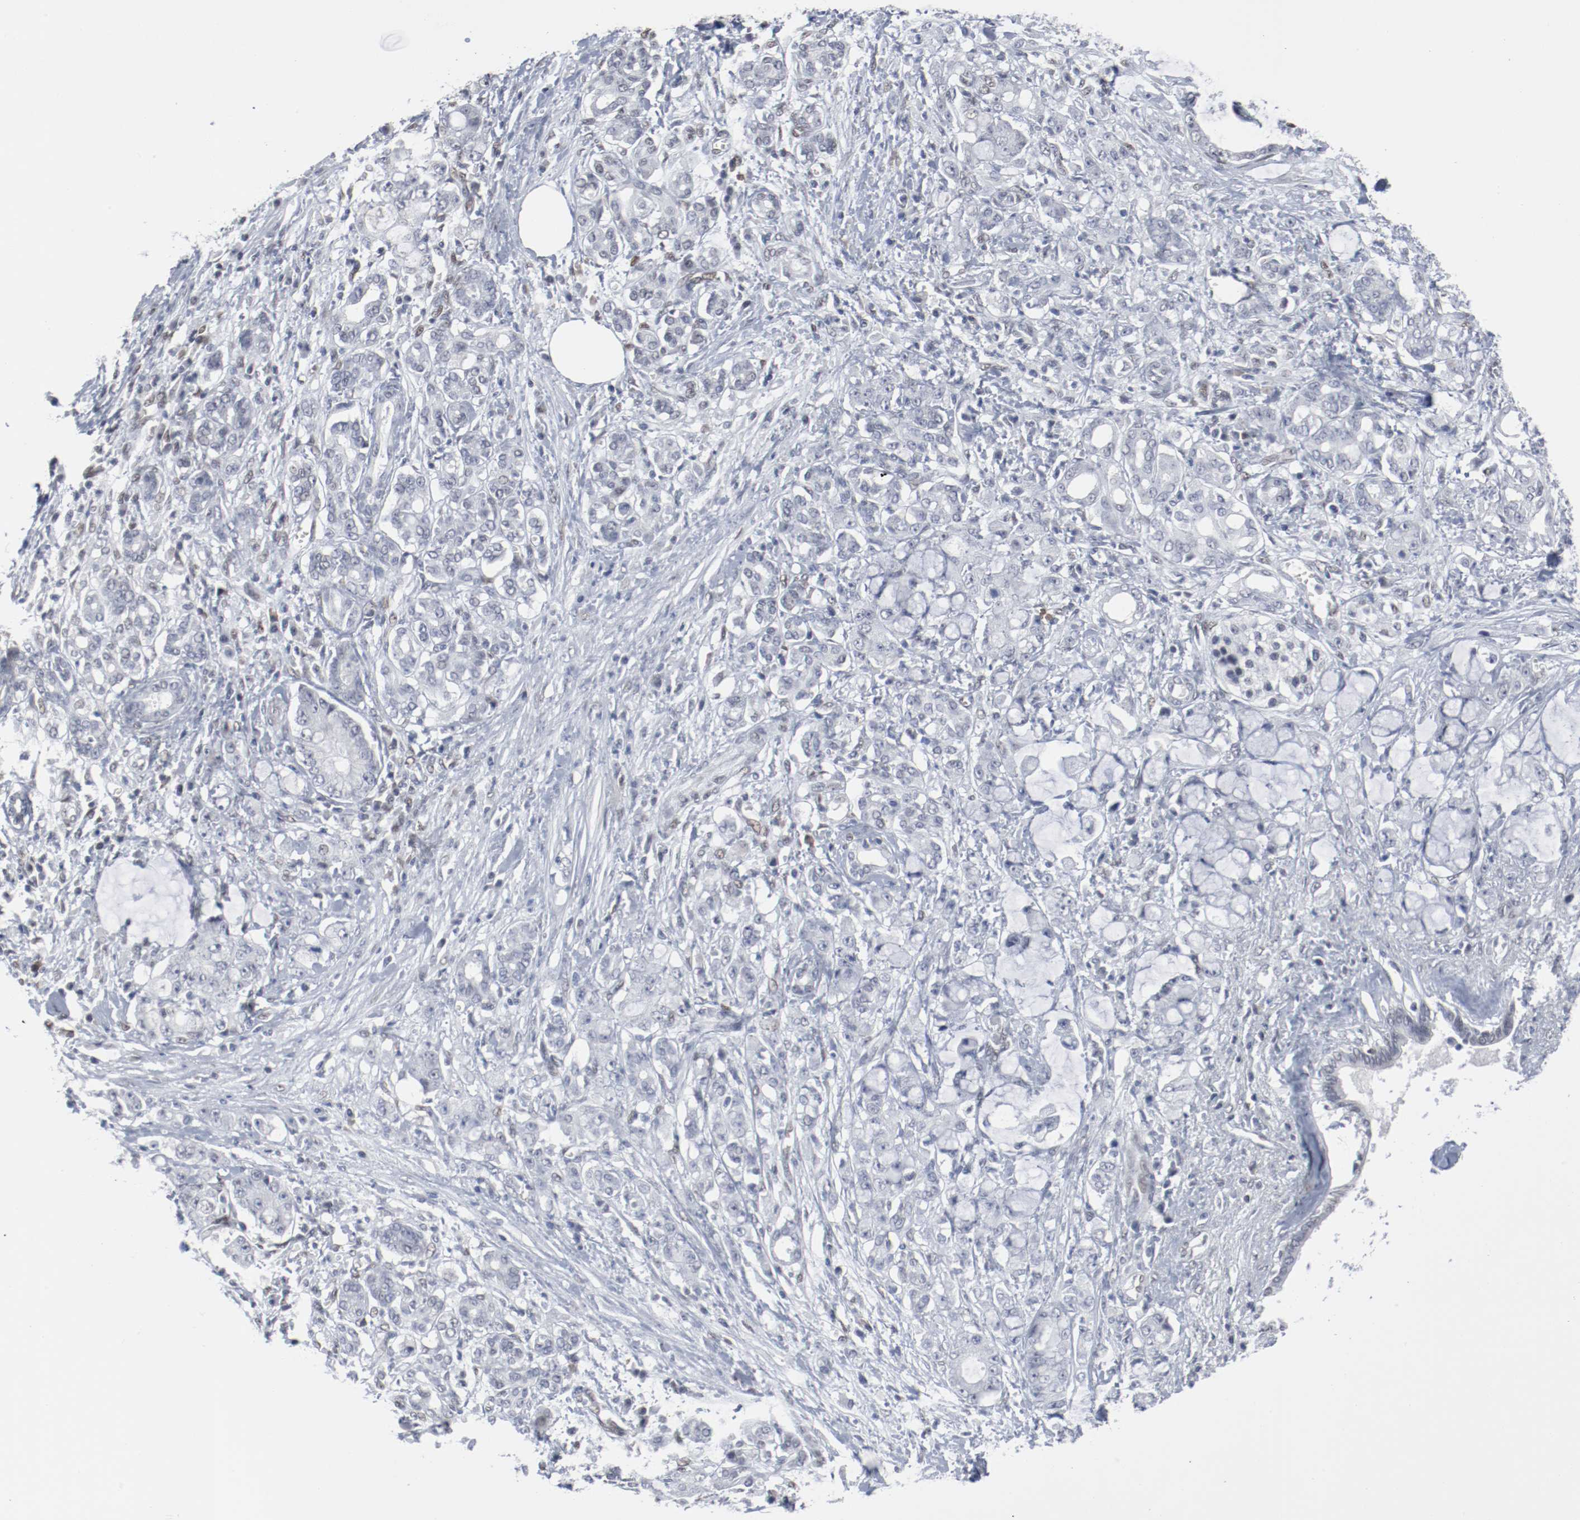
{"staining": {"intensity": "negative", "quantity": "none", "location": "none"}, "tissue": "pancreatic cancer", "cell_type": "Tumor cells", "image_type": "cancer", "snomed": [{"axis": "morphology", "description": "Adenocarcinoma, NOS"}, {"axis": "topography", "description": "Pancreas"}], "caption": "The photomicrograph exhibits no significant expression in tumor cells of pancreatic cancer.", "gene": "ATF7", "patient": {"sex": "female", "age": 73}}